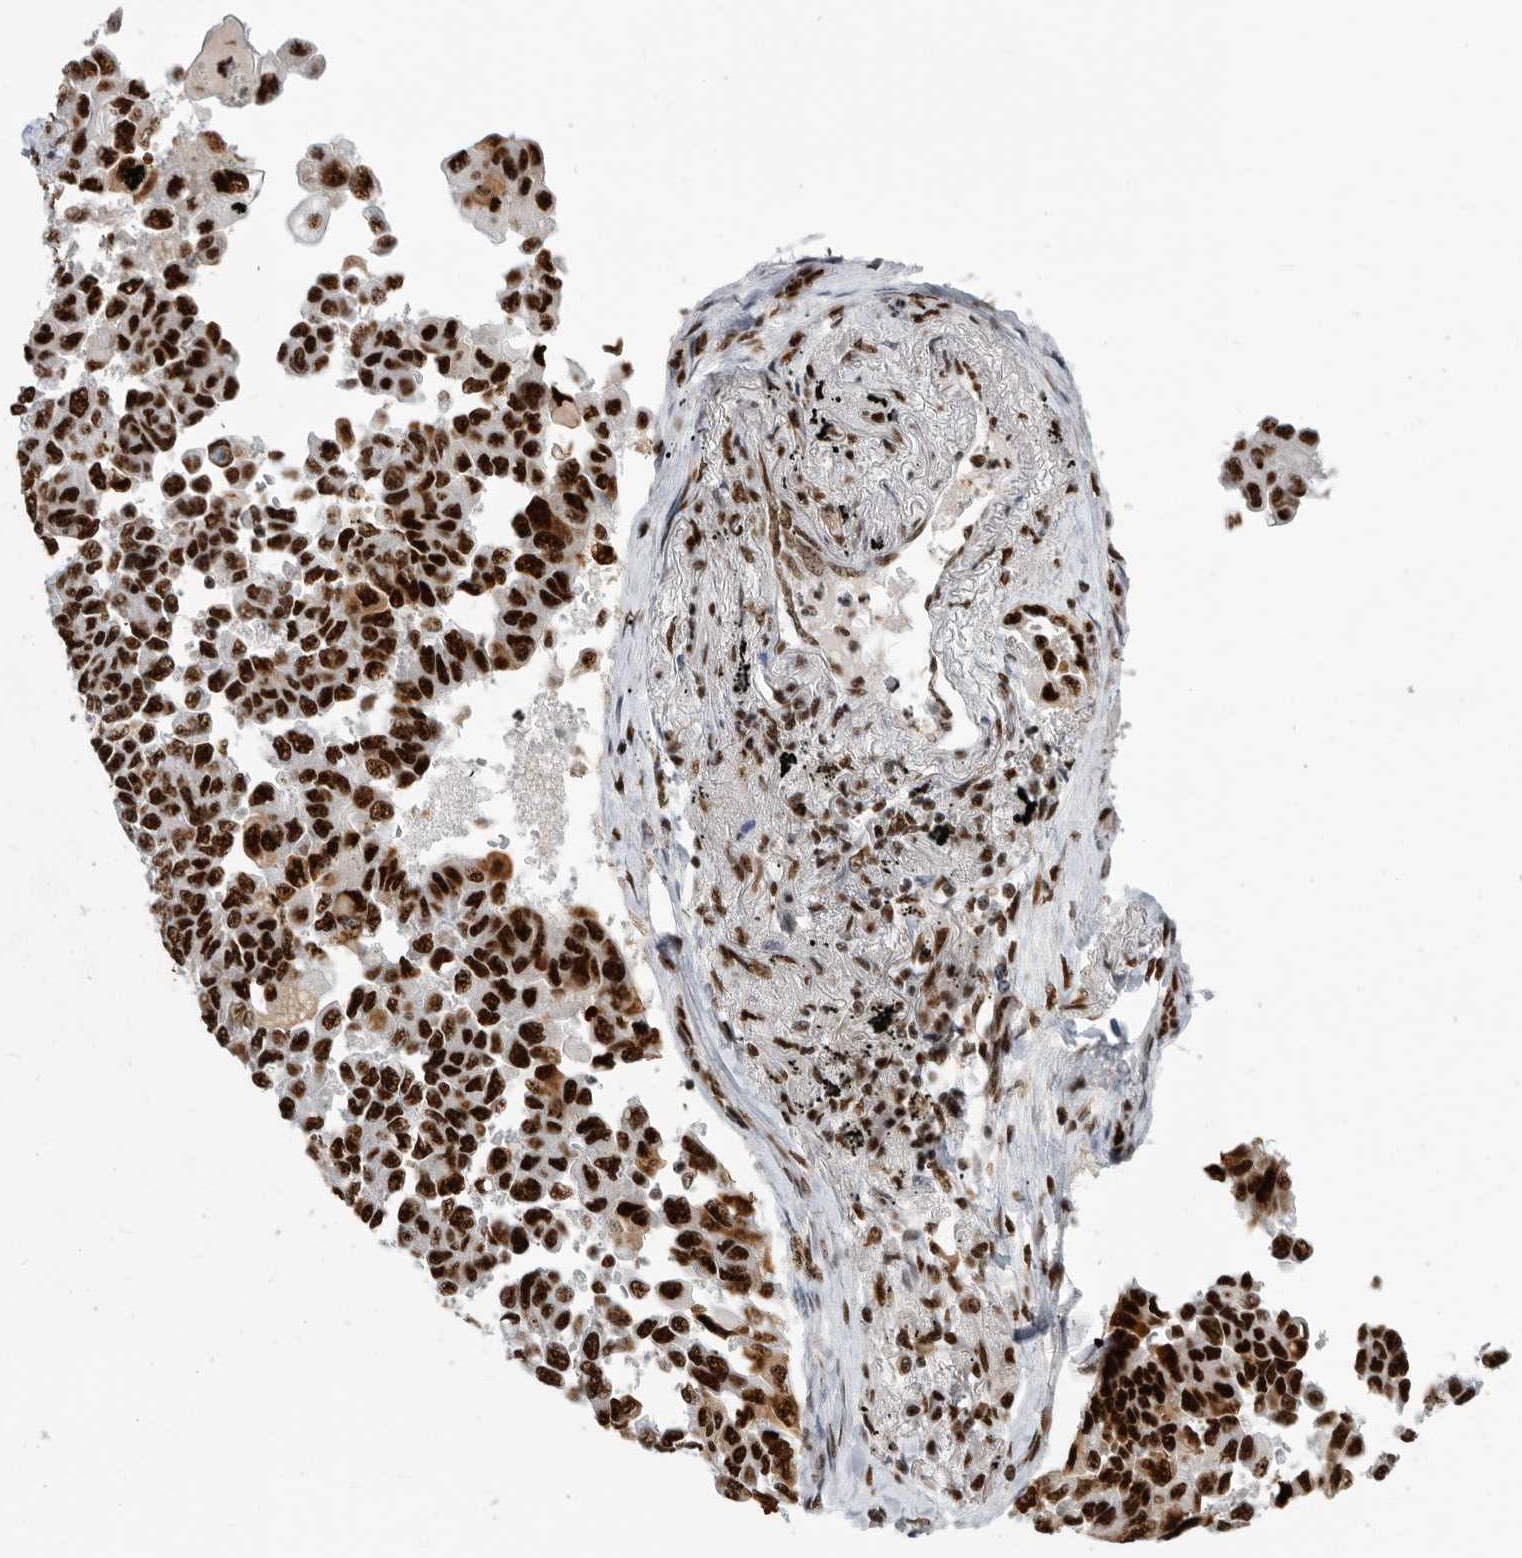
{"staining": {"intensity": "strong", "quantity": ">75%", "location": "nuclear"}, "tissue": "lung cancer", "cell_type": "Tumor cells", "image_type": "cancer", "snomed": [{"axis": "morphology", "description": "Adenocarcinoma, NOS"}, {"axis": "topography", "description": "Lung"}], "caption": "IHC of lung cancer exhibits high levels of strong nuclear staining in about >75% of tumor cells.", "gene": "BCLAF1", "patient": {"sex": "female", "age": 67}}